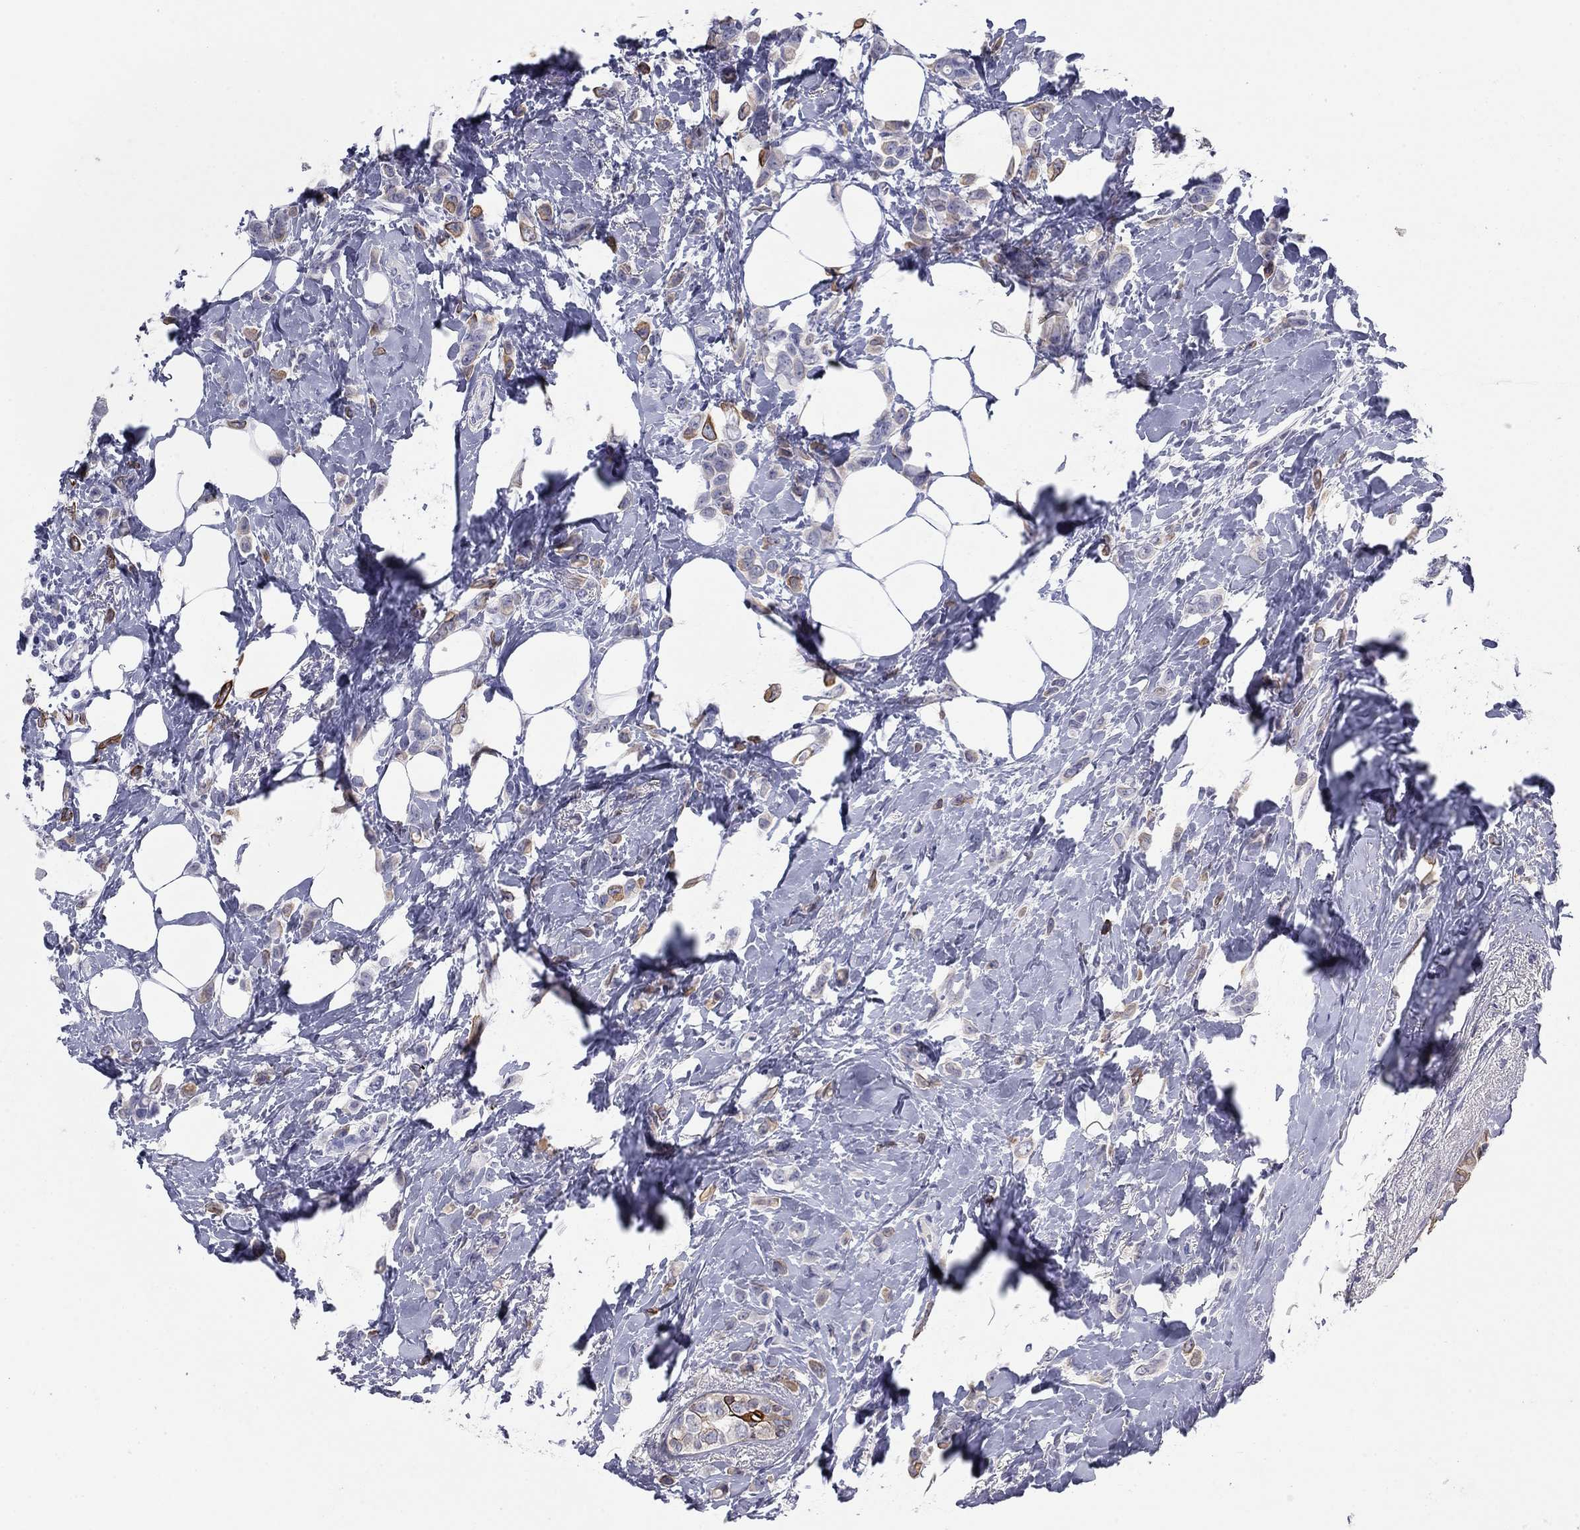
{"staining": {"intensity": "moderate", "quantity": "<25%", "location": "cytoplasmic/membranous"}, "tissue": "breast cancer", "cell_type": "Tumor cells", "image_type": "cancer", "snomed": [{"axis": "morphology", "description": "Lobular carcinoma"}, {"axis": "topography", "description": "Breast"}], "caption": "High-magnification brightfield microscopy of breast cancer (lobular carcinoma) stained with DAB (3,3'-diaminobenzidine) (brown) and counterstained with hematoxylin (blue). tumor cells exhibit moderate cytoplasmic/membranous staining is appreciated in approximately<25% of cells.", "gene": "KRT75", "patient": {"sex": "female", "age": 66}}